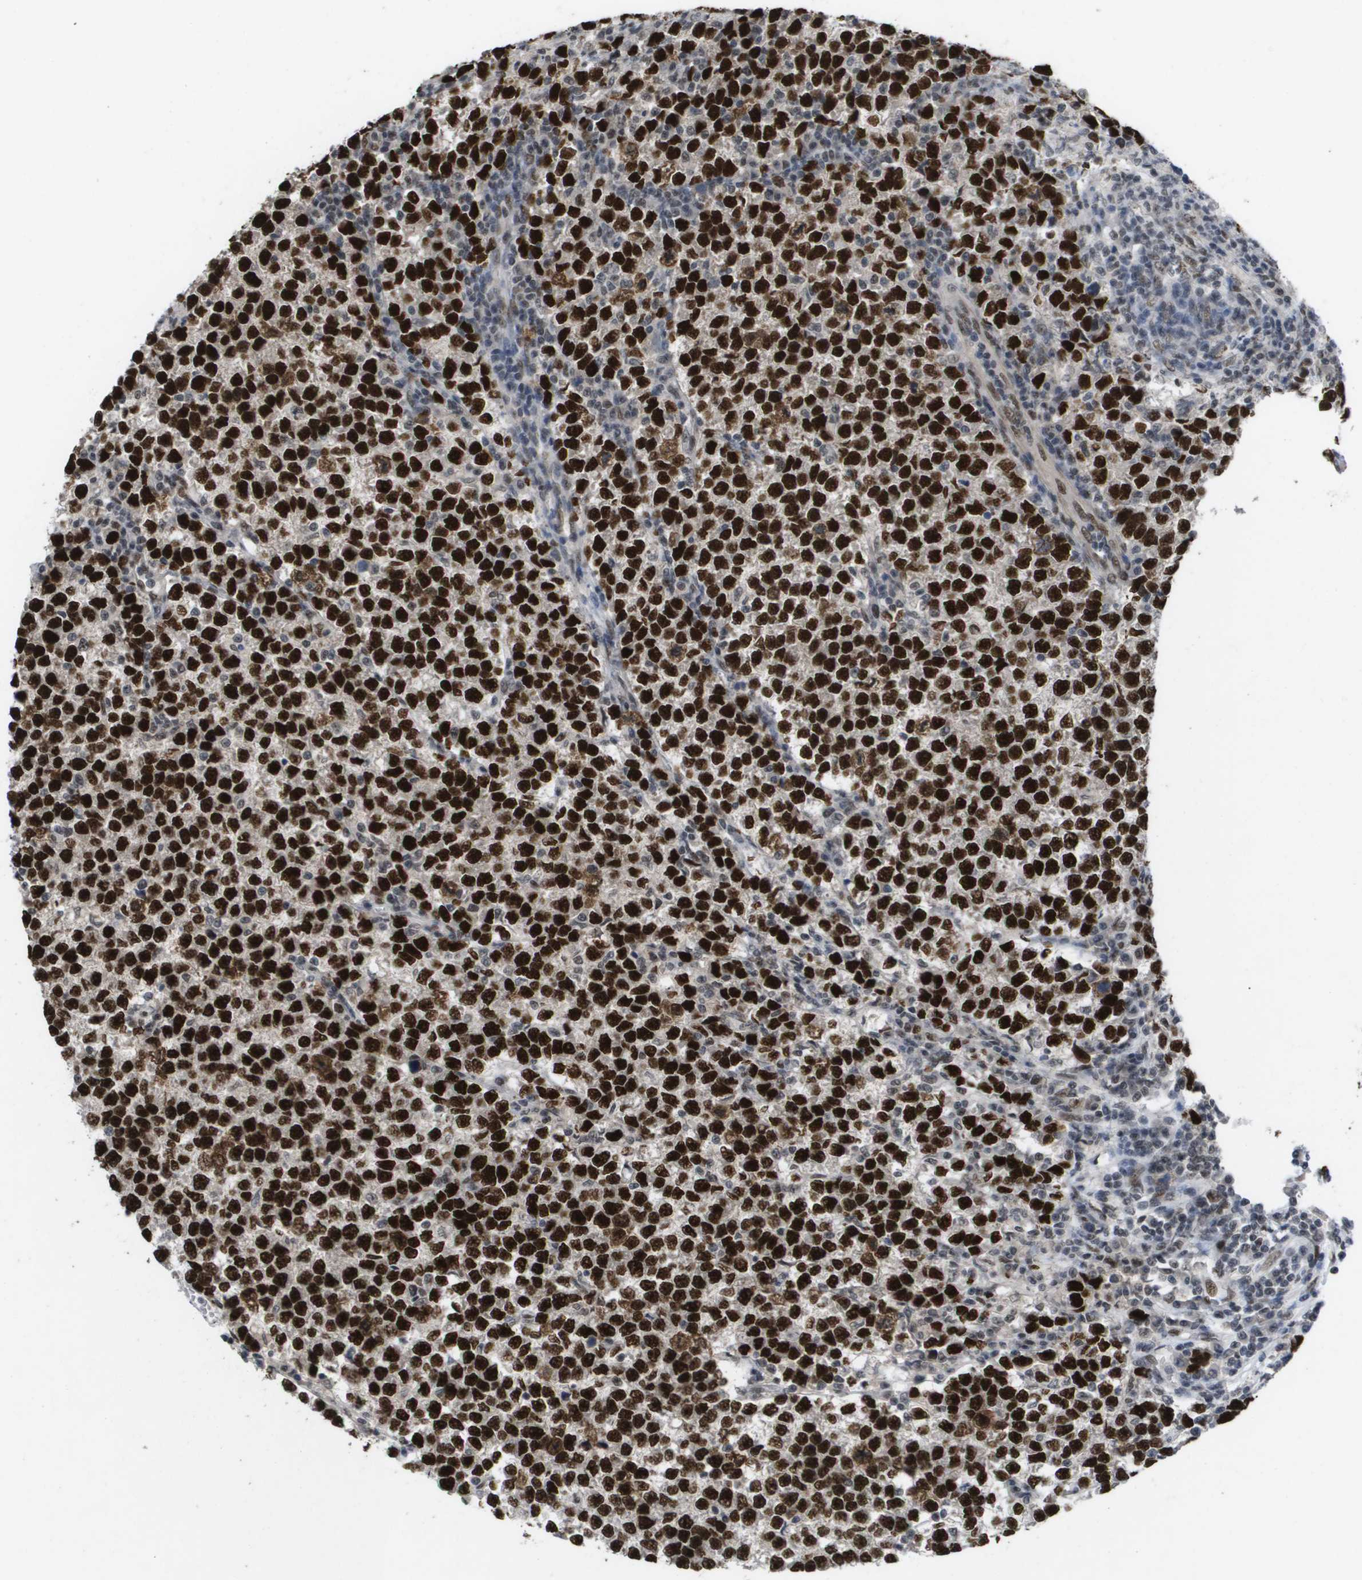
{"staining": {"intensity": "strong", "quantity": ">75%", "location": "nuclear"}, "tissue": "testis cancer", "cell_type": "Tumor cells", "image_type": "cancer", "snomed": [{"axis": "morphology", "description": "Normal tissue, NOS"}, {"axis": "morphology", "description": "Seminoma, NOS"}, {"axis": "topography", "description": "Testis"}], "caption": "The immunohistochemical stain highlights strong nuclear staining in tumor cells of testis cancer tissue.", "gene": "CDT1", "patient": {"sex": "male", "age": 43}}